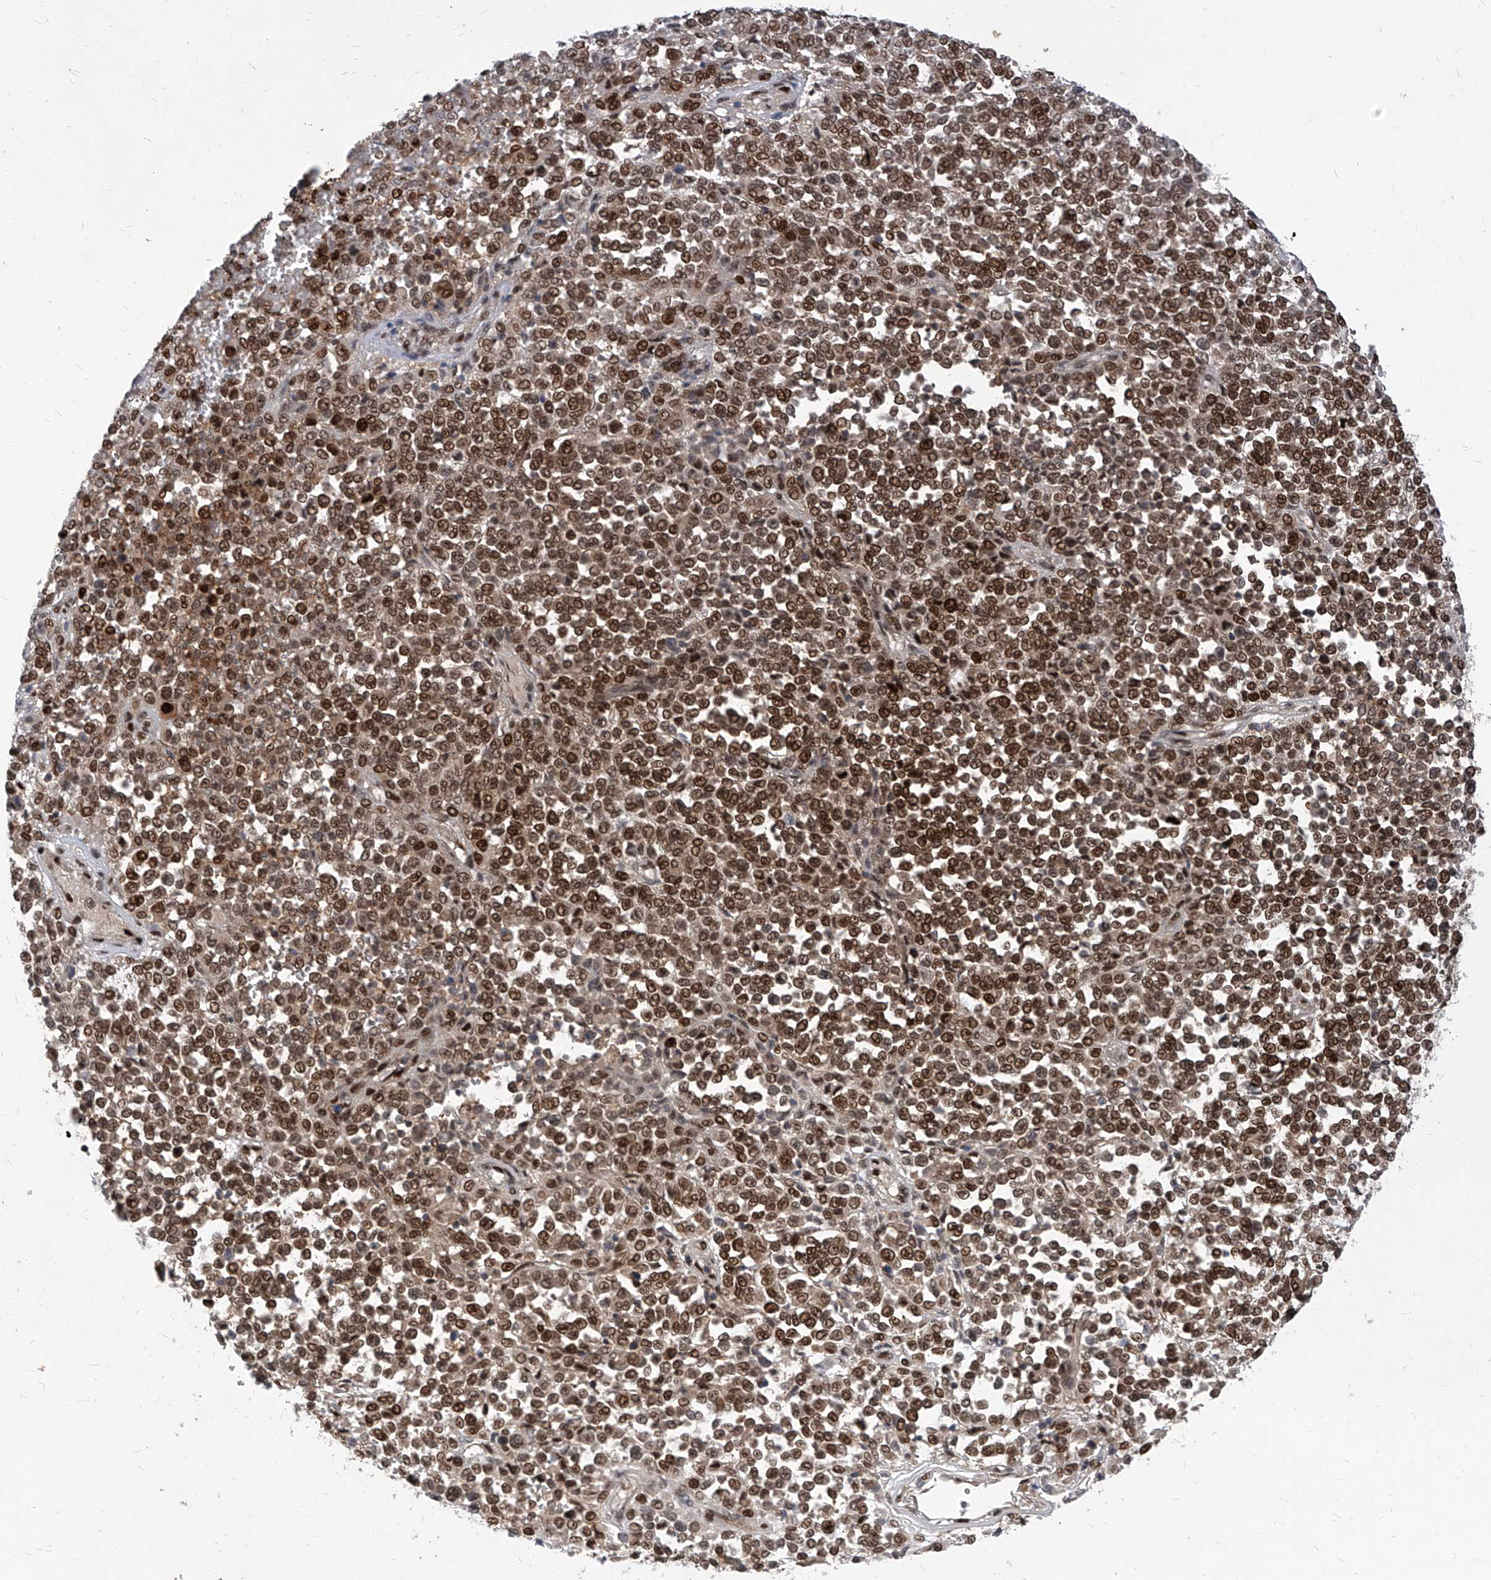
{"staining": {"intensity": "strong", "quantity": ">75%", "location": "nuclear"}, "tissue": "melanoma", "cell_type": "Tumor cells", "image_type": "cancer", "snomed": [{"axis": "morphology", "description": "Malignant melanoma, Metastatic site"}, {"axis": "topography", "description": "Pancreas"}], "caption": "There is high levels of strong nuclear staining in tumor cells of melanoma, as demonstrated by immunohistochemical staining (brown color).", "gene": "KPNB1", "patient": {"sex": "female", "age": 30}}